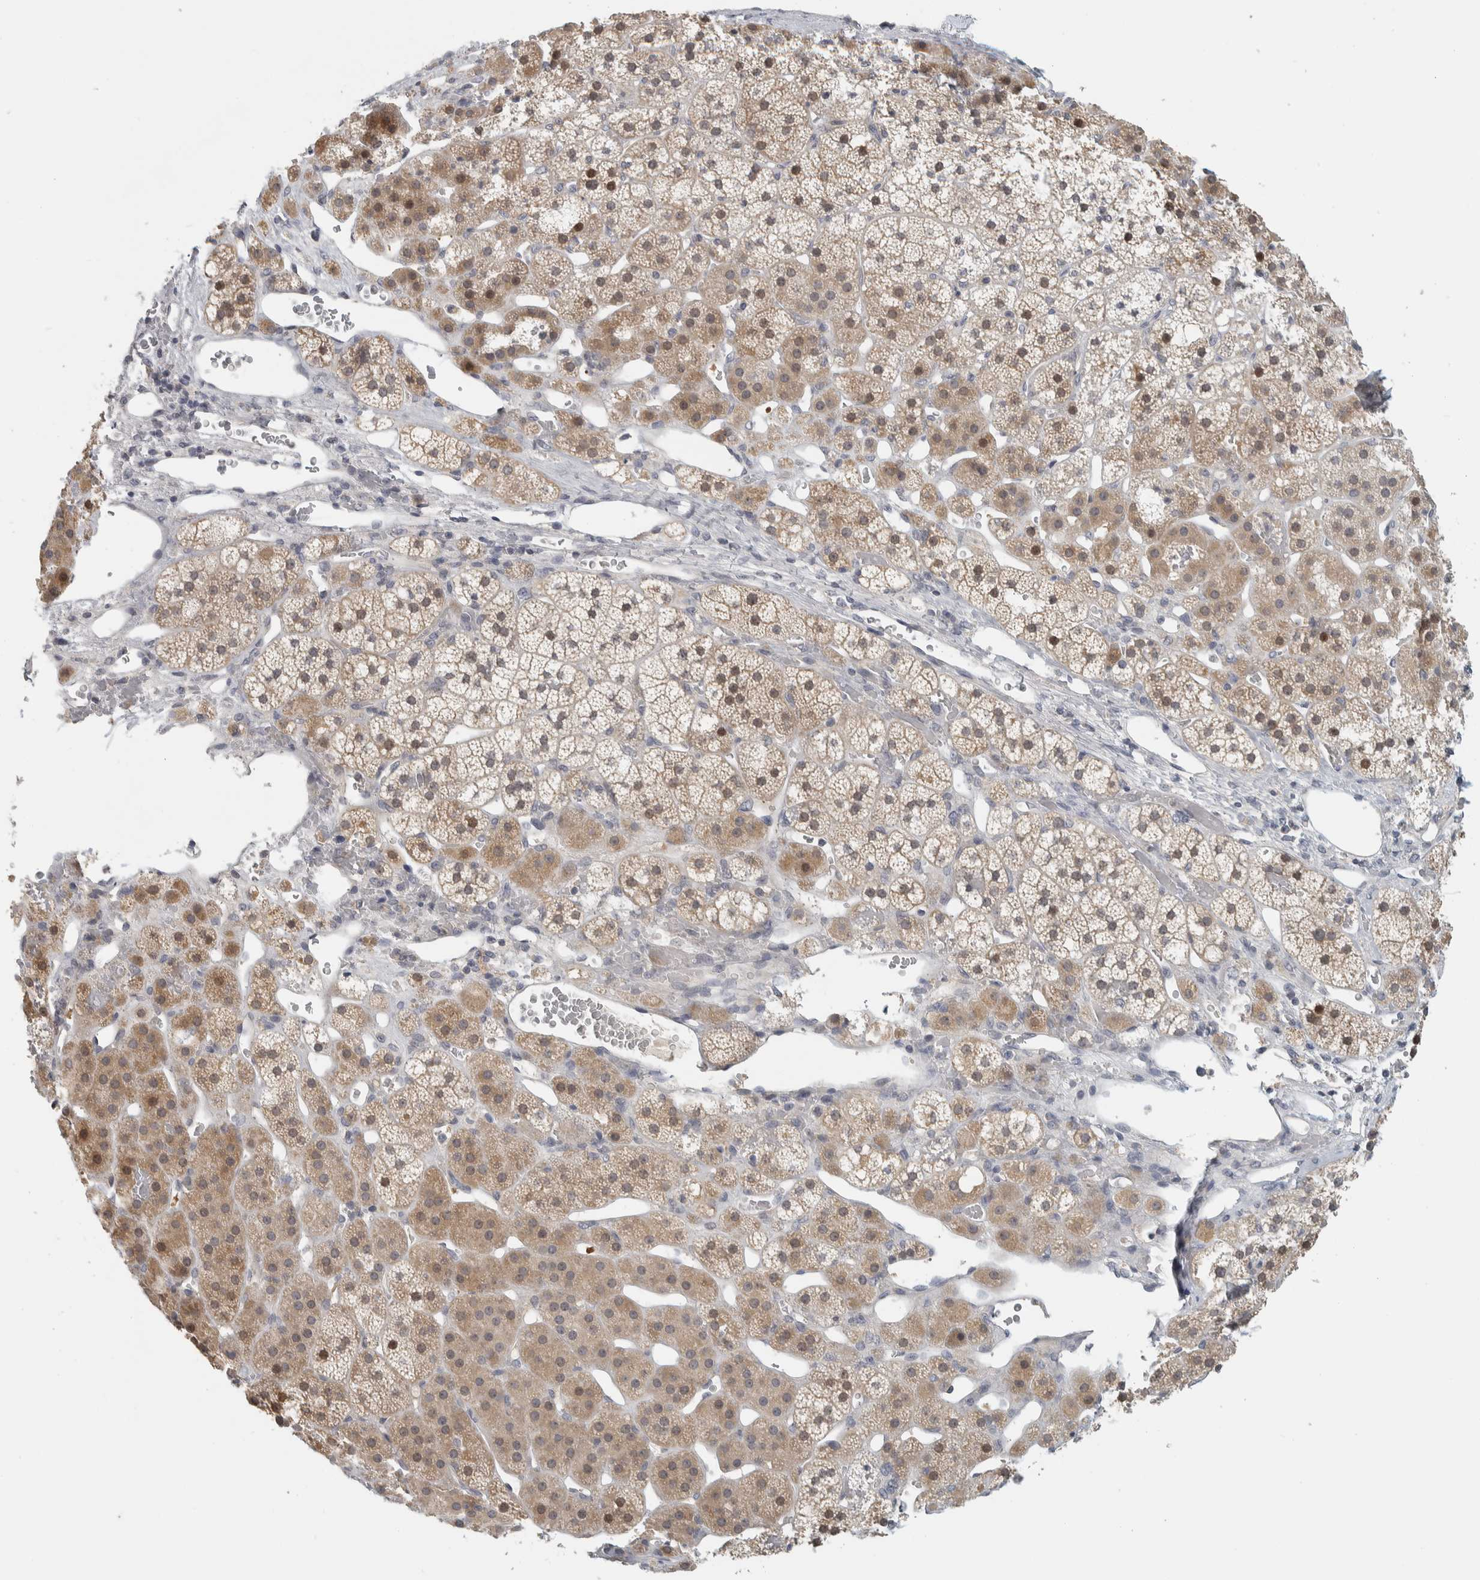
{"staining": {"intensity": "weak", "quantity": "25%-75%", "location": "cytoplasmic/membranous,nuclear"}, "tissue": "adrenal gland", "cell_type": "Glandular cells", "image_type": "normal", "snomed": [{"axis": "morphology", "description": "Normal tissue, NOS"}, {"axis": "topography", "description": "Adrenal gland"}], "caption": "A histopathology image of human adrenal gland stained for a protein shows weak cytoplasmic/membranous,nuclear brown staining in glandular cells. The protein of interest is stained brown, and the nuclei are stained in blue (DAB IHC with brightfield microscopy, high magnification).", "gene": "AFP", "patient": {"sex": "female", "age": 44}}